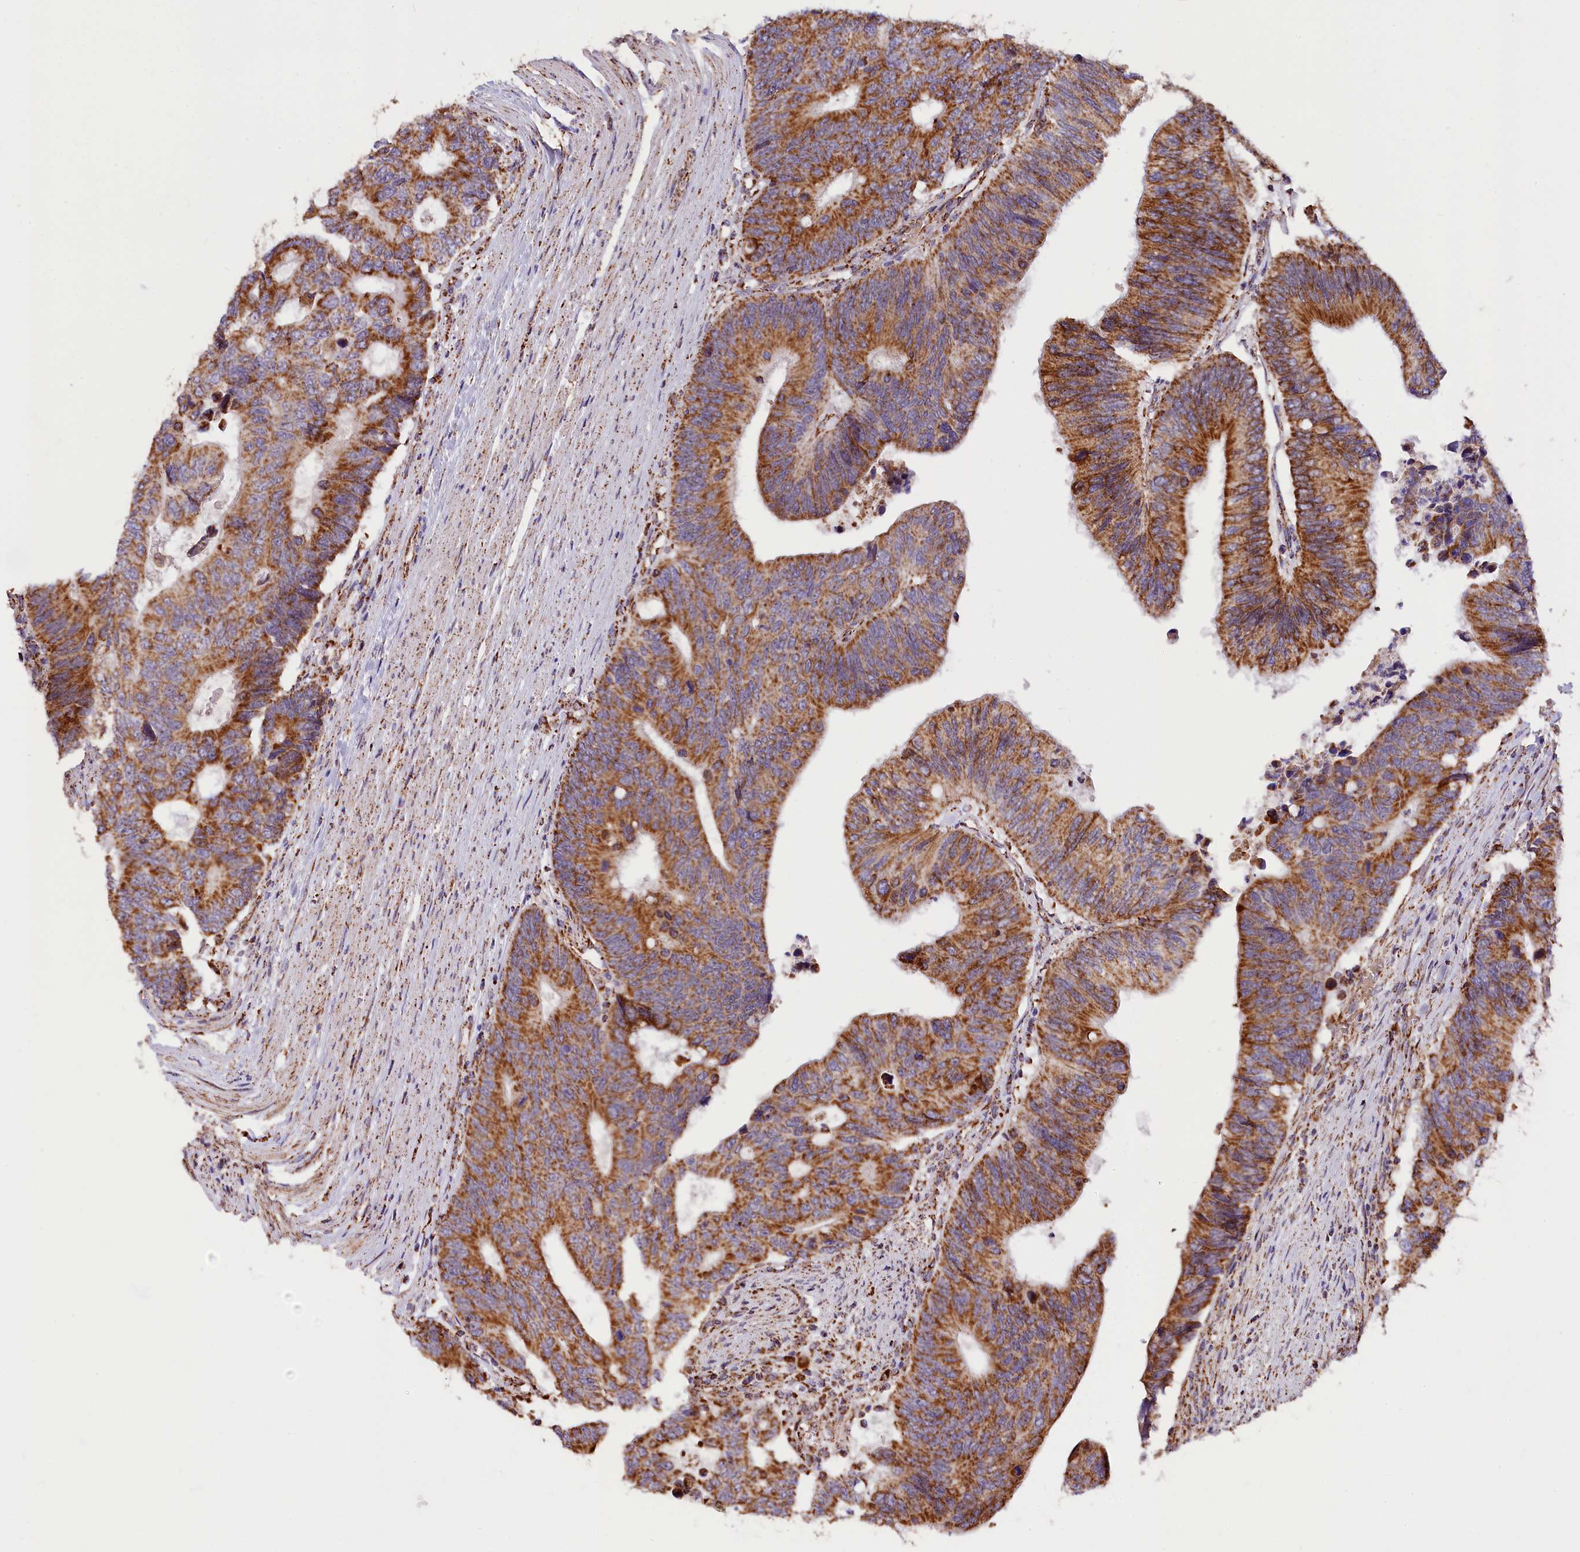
{"staining": {"intensity": "strong", "quantity": ">75%", "location": "cytoplasmic/membranous"}, "tissue": "colorectal cancer", "cell_type": "Tumor cells", "image_type": "cancer", "snomed": [{"axis": "morphology", "description": "Adenocarcinoma, NOS"}, {"axis": "topography", "description": "Colon"}], "caption": "Protein staining of colorectal adenocarcinoma tissue demonstrates strong cytoplasmic/membranous staining in about >75% of tumor cells. The staining was performed using DAB to visualize the protein expression in brown, while the nuclei were stained in blue with hematoxylin (Magnification: 20x).", "gene": "NDUFA8", "patient": {"sex": "male", "age": 87}}